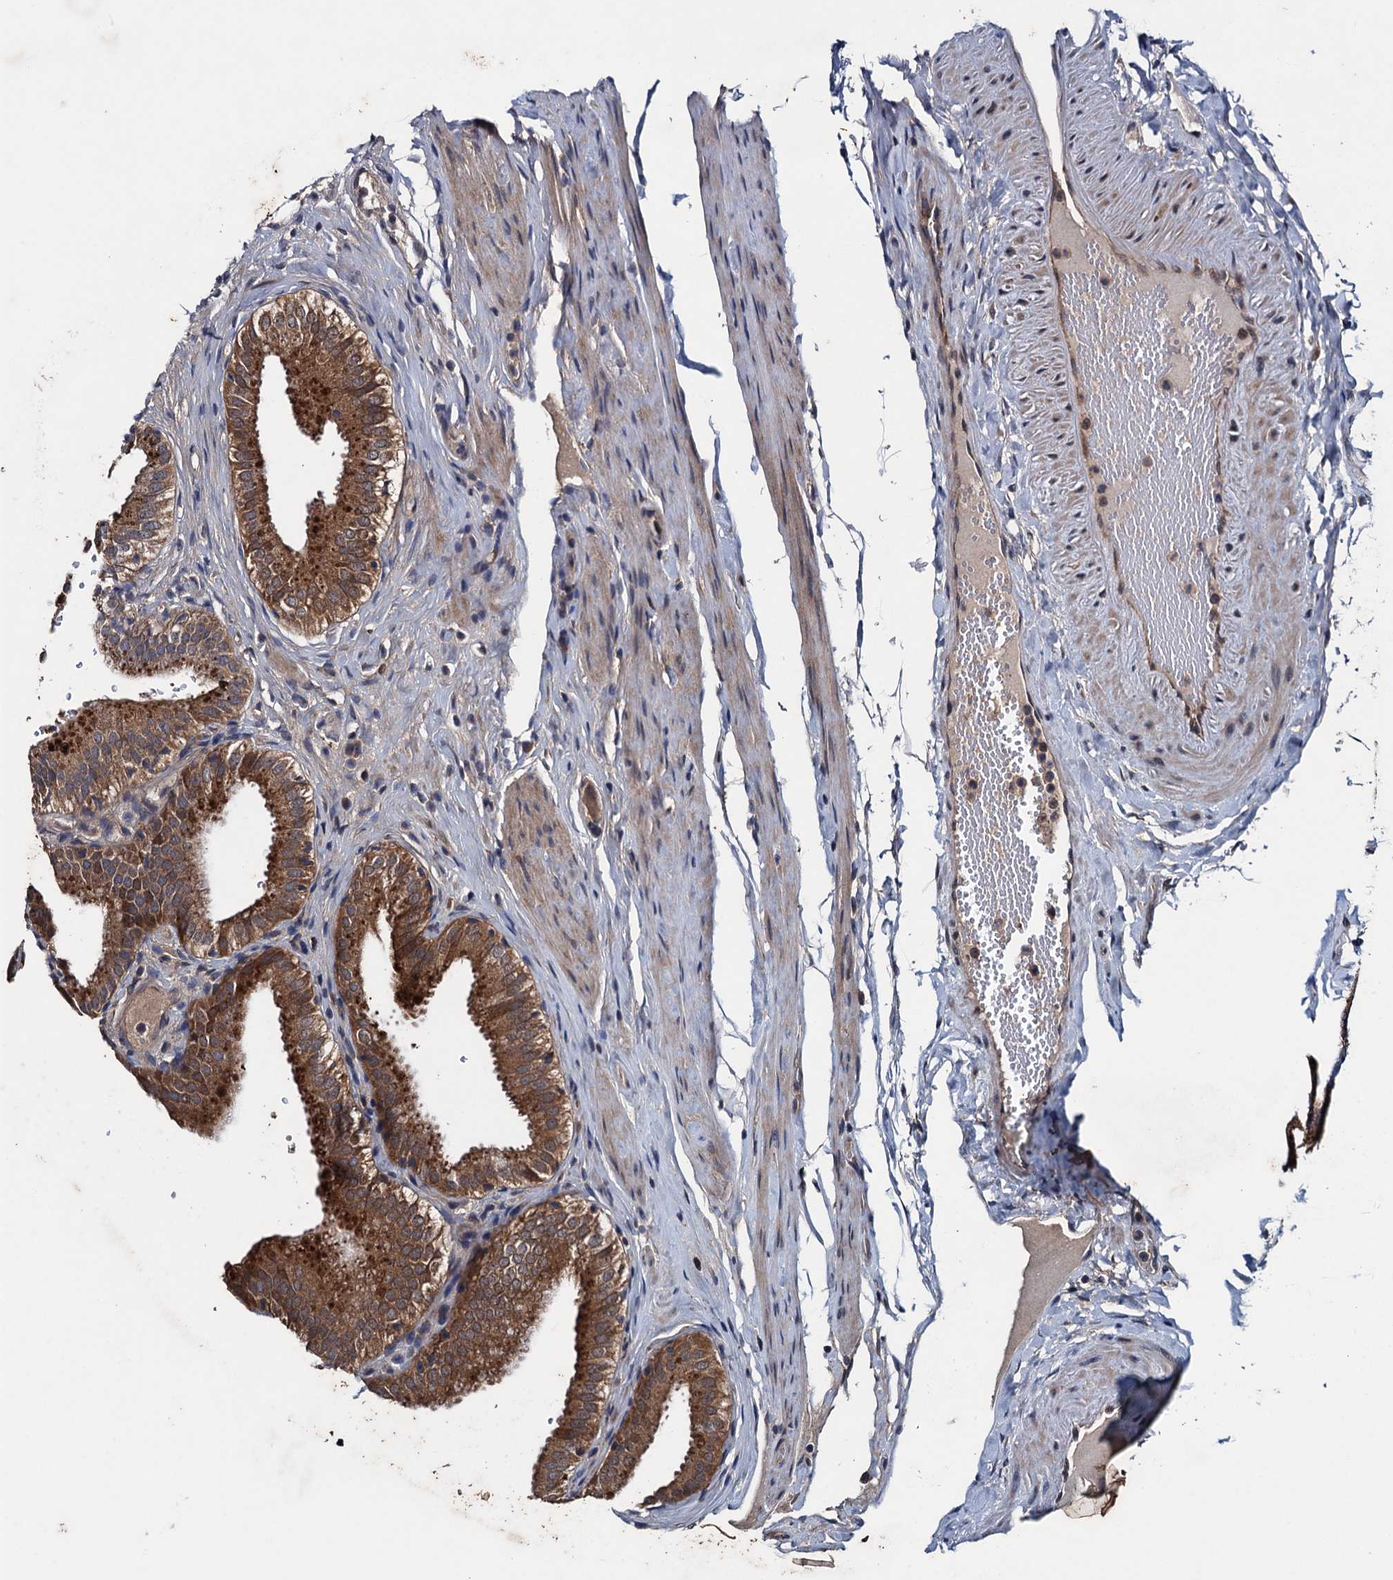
{"staining": {"intensity": "strong", "quantity": ">75%", "location": "cytoplasmic/membranous,nuclear"}, "tissue": "gallbladder", "cell_type": "Glandular cells", "image_type": "normal", "snomed": [{"axis": "morphology", "description": "Normal tissue, NOS"}, {"axis": "topography", "description": "Gallbladder"}], "caption": "High-magnification brightfield microscopy of unremarkable gallbladder stained with DAB (brown) and counterstained with hematoxylin (blue). glandular cells exhibit strong cytoplasmic/membranous,nuclear positivity is seen in about>75% of cells. (DAB (3,3'-diaminobenzidine) IHC, brown staining for protein, blue staining for nuclei).", "gene": "BLTP3B", "patient": {"sex": "female", "age": 61}}